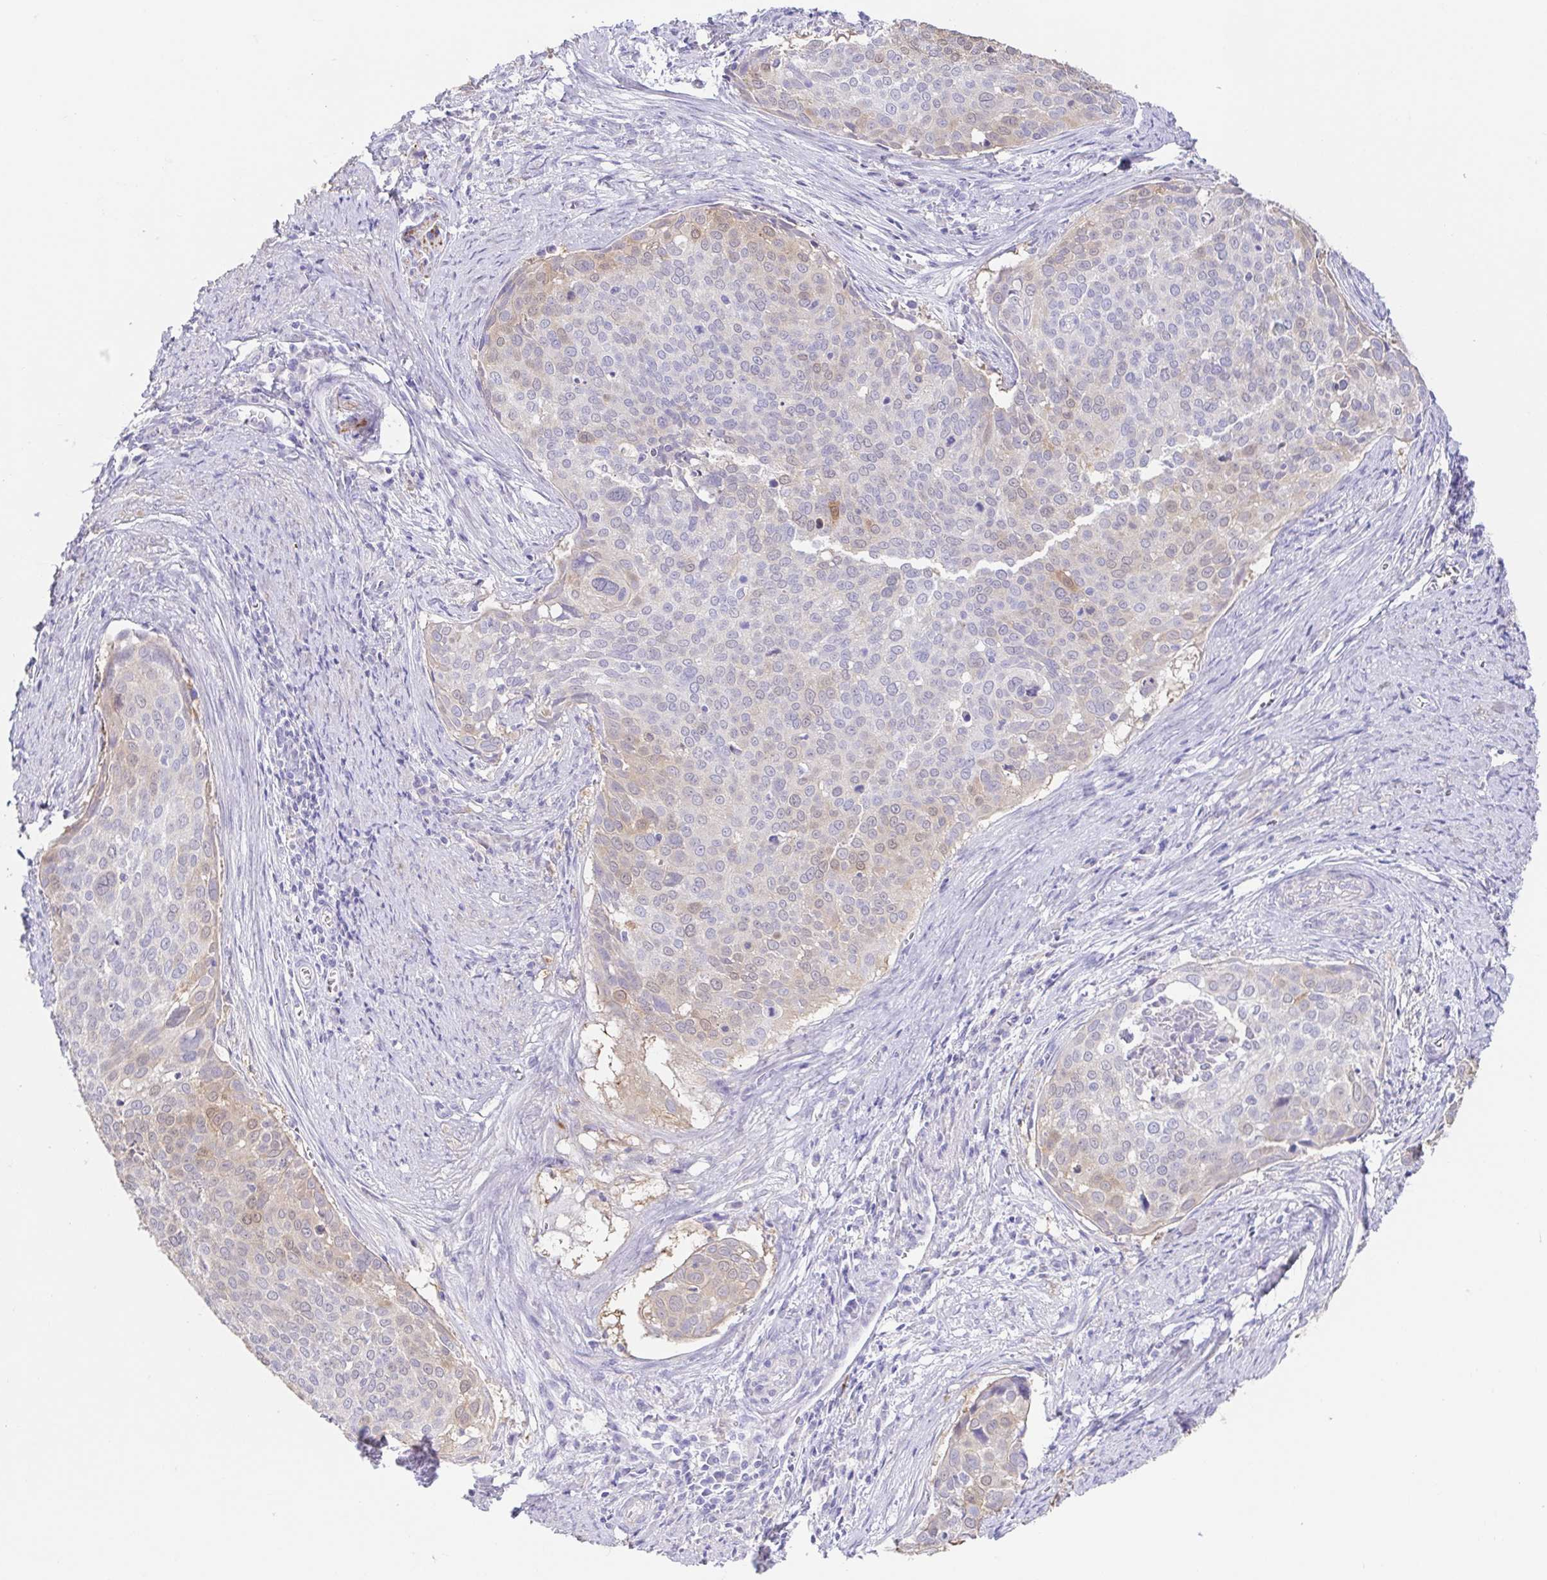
{"staining": {"intensity": "weak", "quantity": "25%-75%", "location": "cytoplasmic/membranous"}, "tissue": "cervical cancer", "cell_type": "Tumor cells", "image_type": "cancer", "snomed": [{"axis": "morphology", "description": "Squamous cell carcinoma, NOS"}, {"axis": "topography", "description": "Cervix"}], "caption": "Human cervical squamous cell carcinoma stained with a protein marker reveals weak staining in tumor cells.", "gene": "FABP3", "patient": {"sex": "female", "age": 39}}